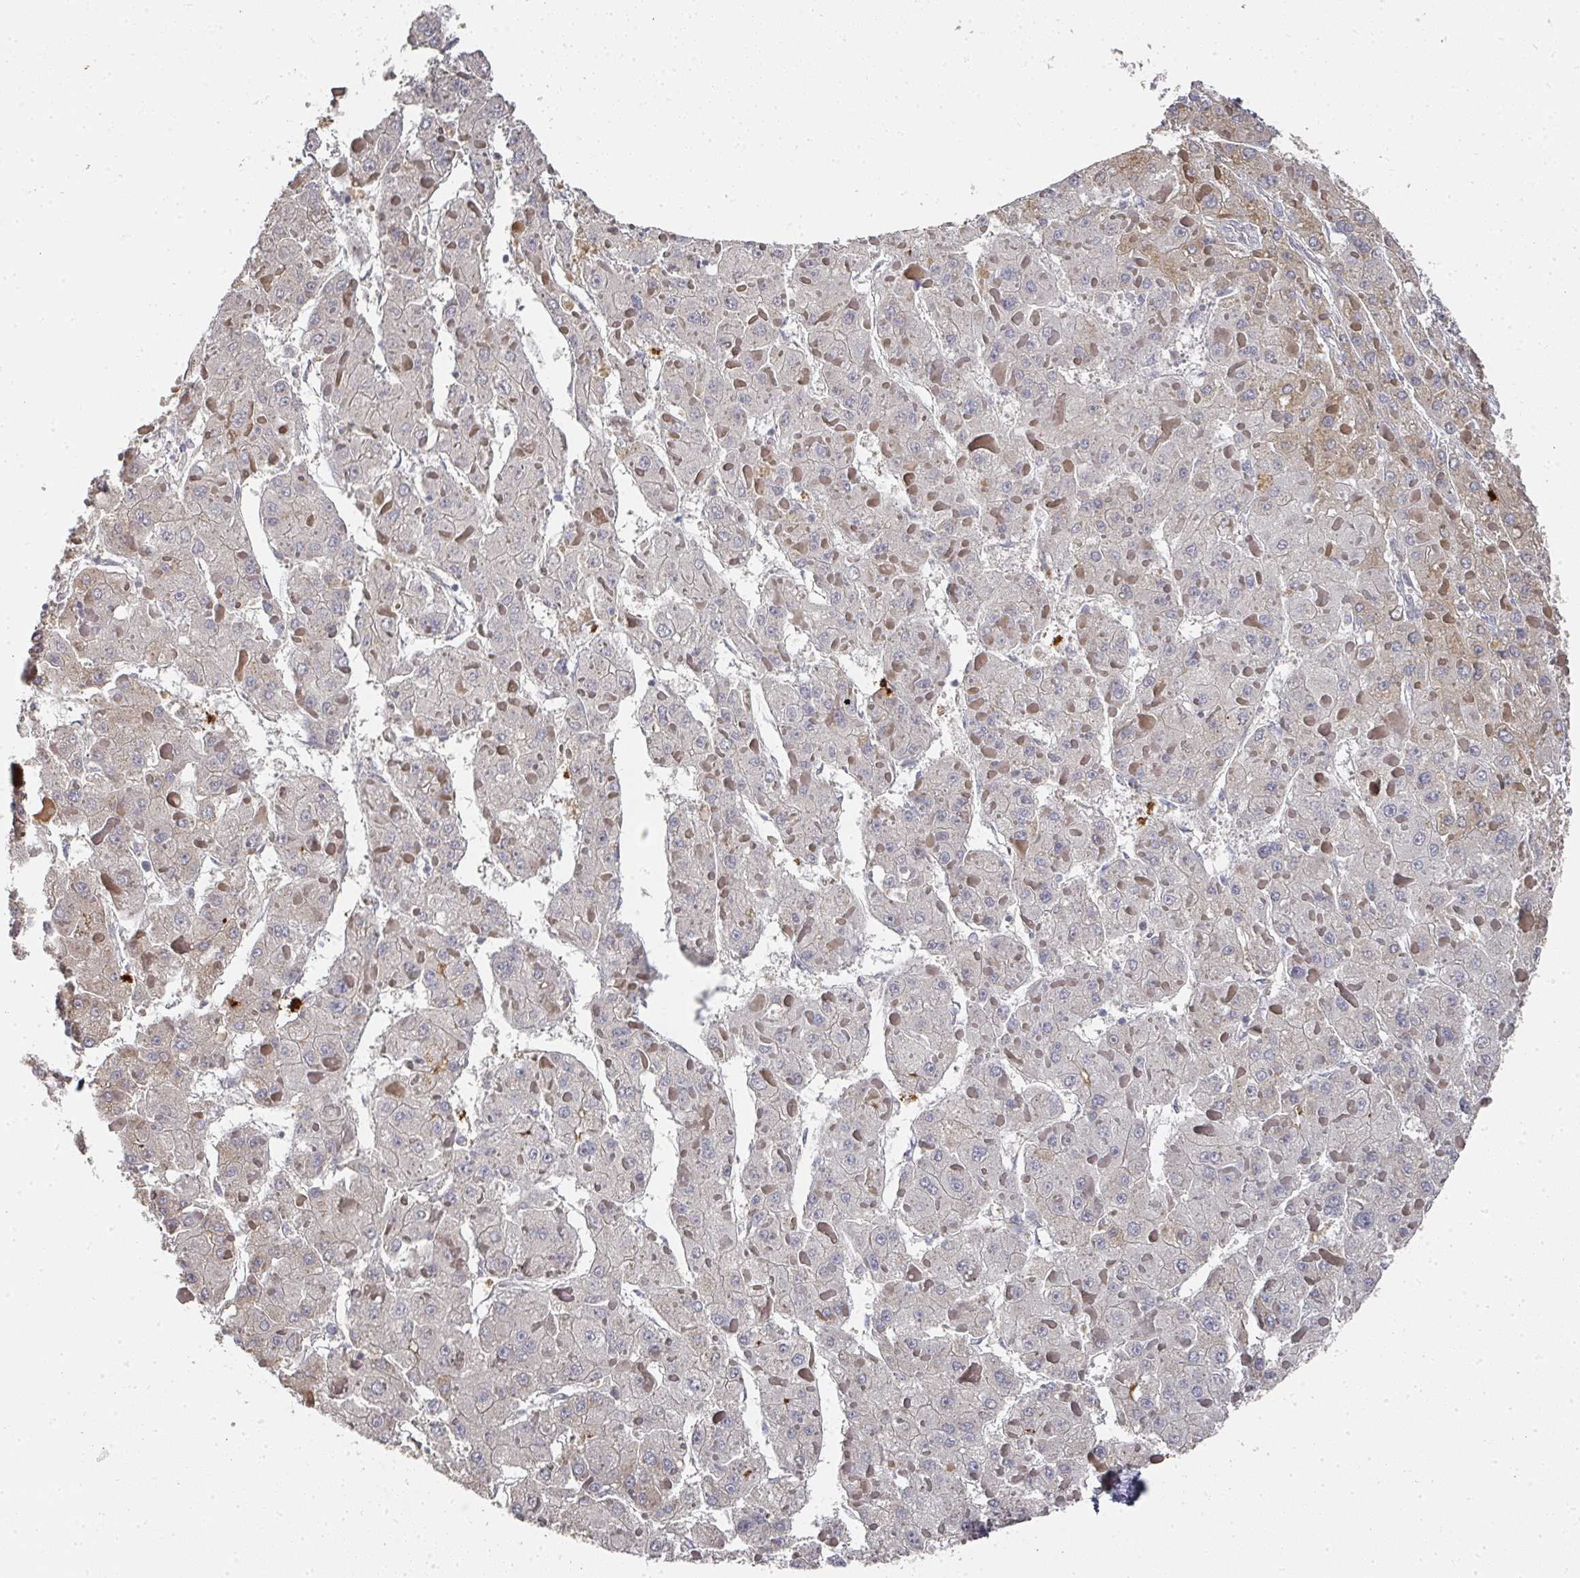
{"staining": {"intensity": "weak", "quantity": "25%-75%", "location": "cytoplasmic/membranous"}, "tissue": "liver cancer", "cell_type": "Tumor cells", "image_type": "cancer", "snomed": [{"axis": "morphology", "description": "Carcinoma, Hepatocellular, NOS"}, {"axis": "topography", "description": "Liver"}], "caption": "Protein analysis of liver hepatocellular carcinoma tissue demonstrates weak cytoplasmic/membranous expression in about 25%-75% of tumor cells. Nuclei are stained in blue.", "gene": "CAMP", "patient": {"sex": "female", "age": 73}}